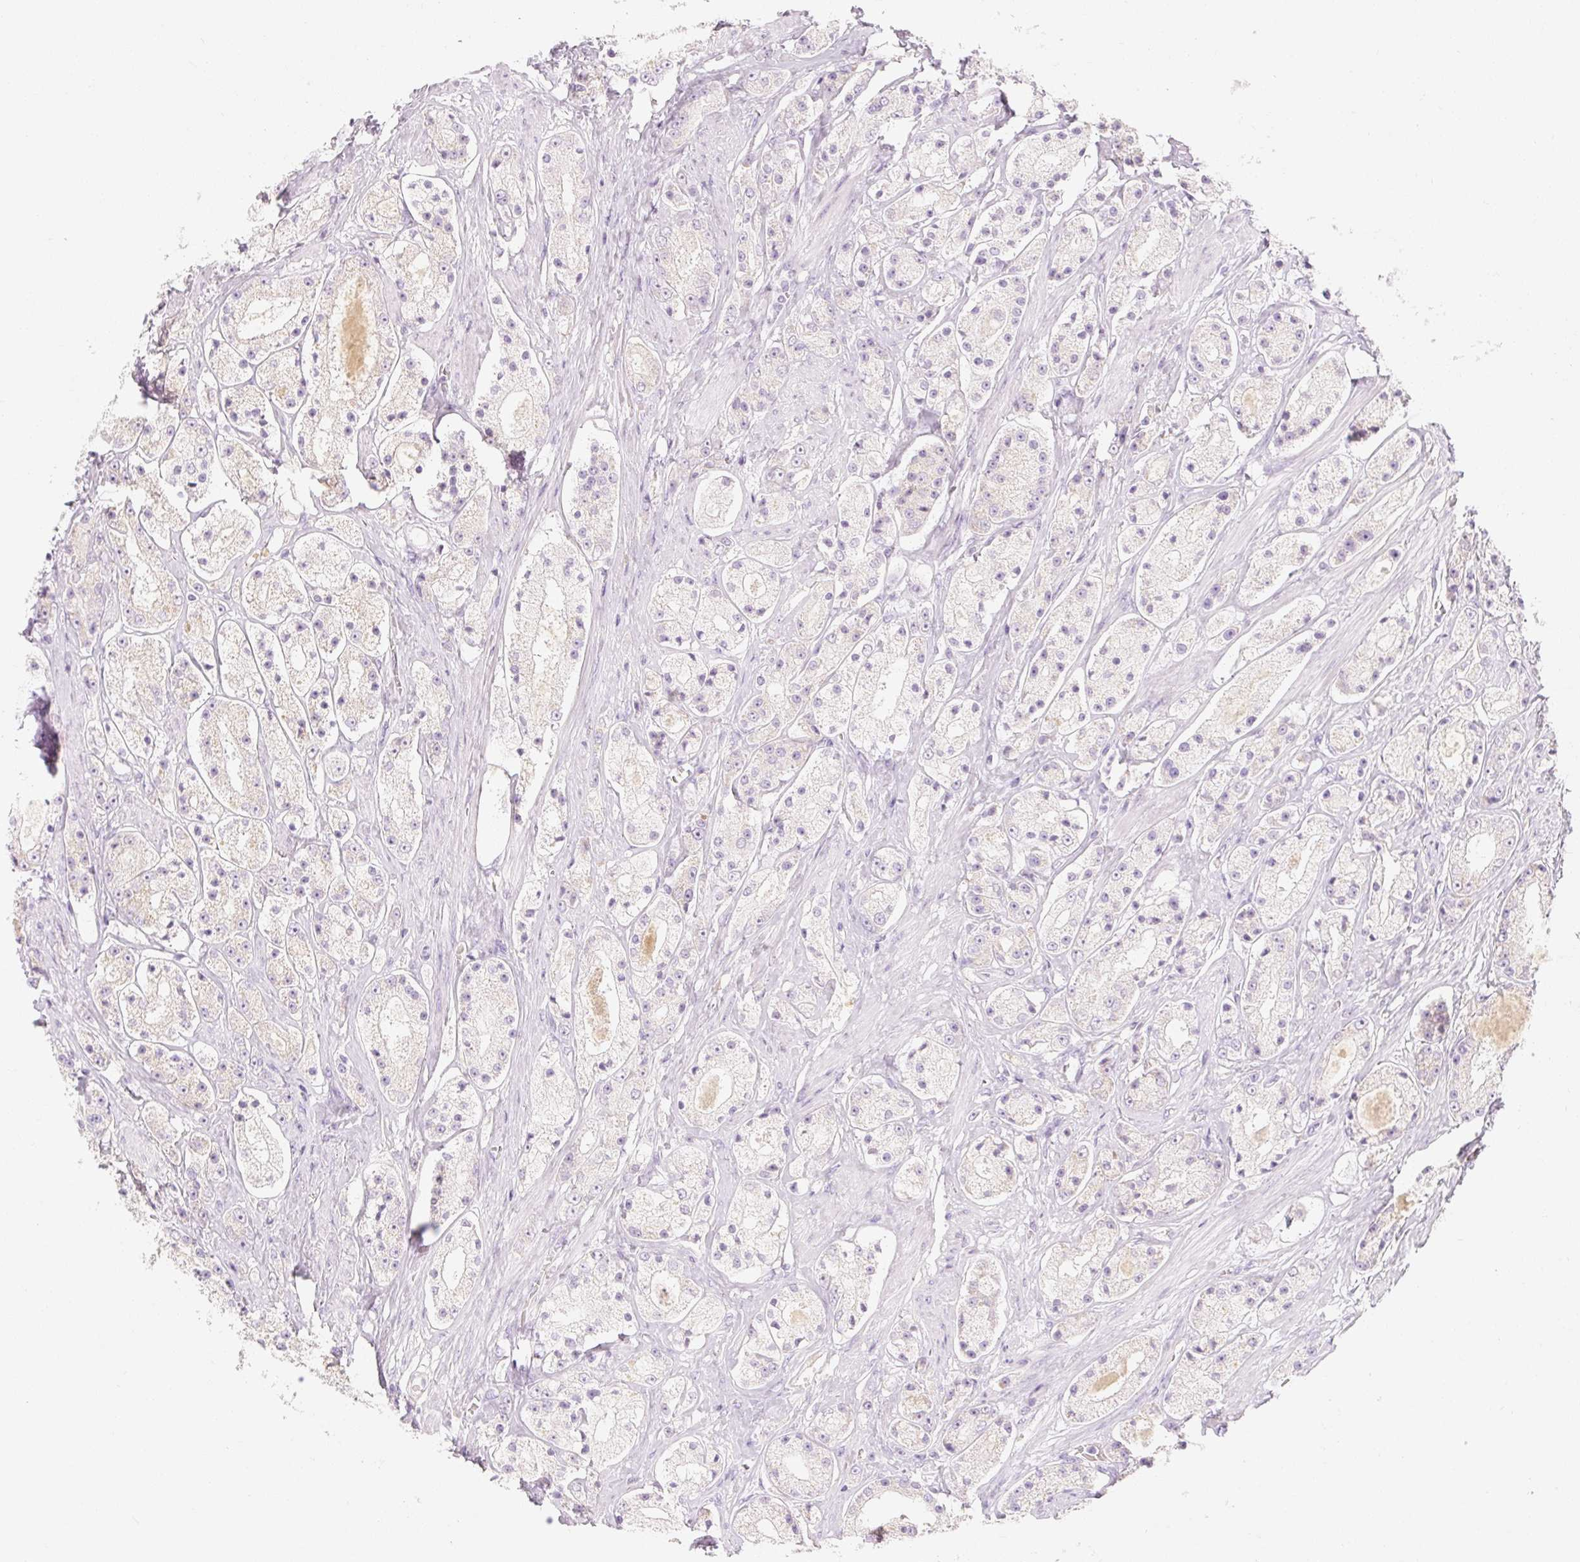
{"staining": {"intensity": "negative", "quantity": "none", "location": "none"}, "tissue": "prostate cancer", "cell_type": "Tumor cells", "image_type": "cancer", "snomed": [{"axis": "morphology", "description": "Adenocarcinoma, High grade"}, {"axis": "topography", "description": "Prostate"}], "caption": "Immunohistochemistry (IHC) of prostate cancer exhibits no positivity in tumor cells.", "gene": "MYO1D", "patient": {"sex": "male", "age": 67}}